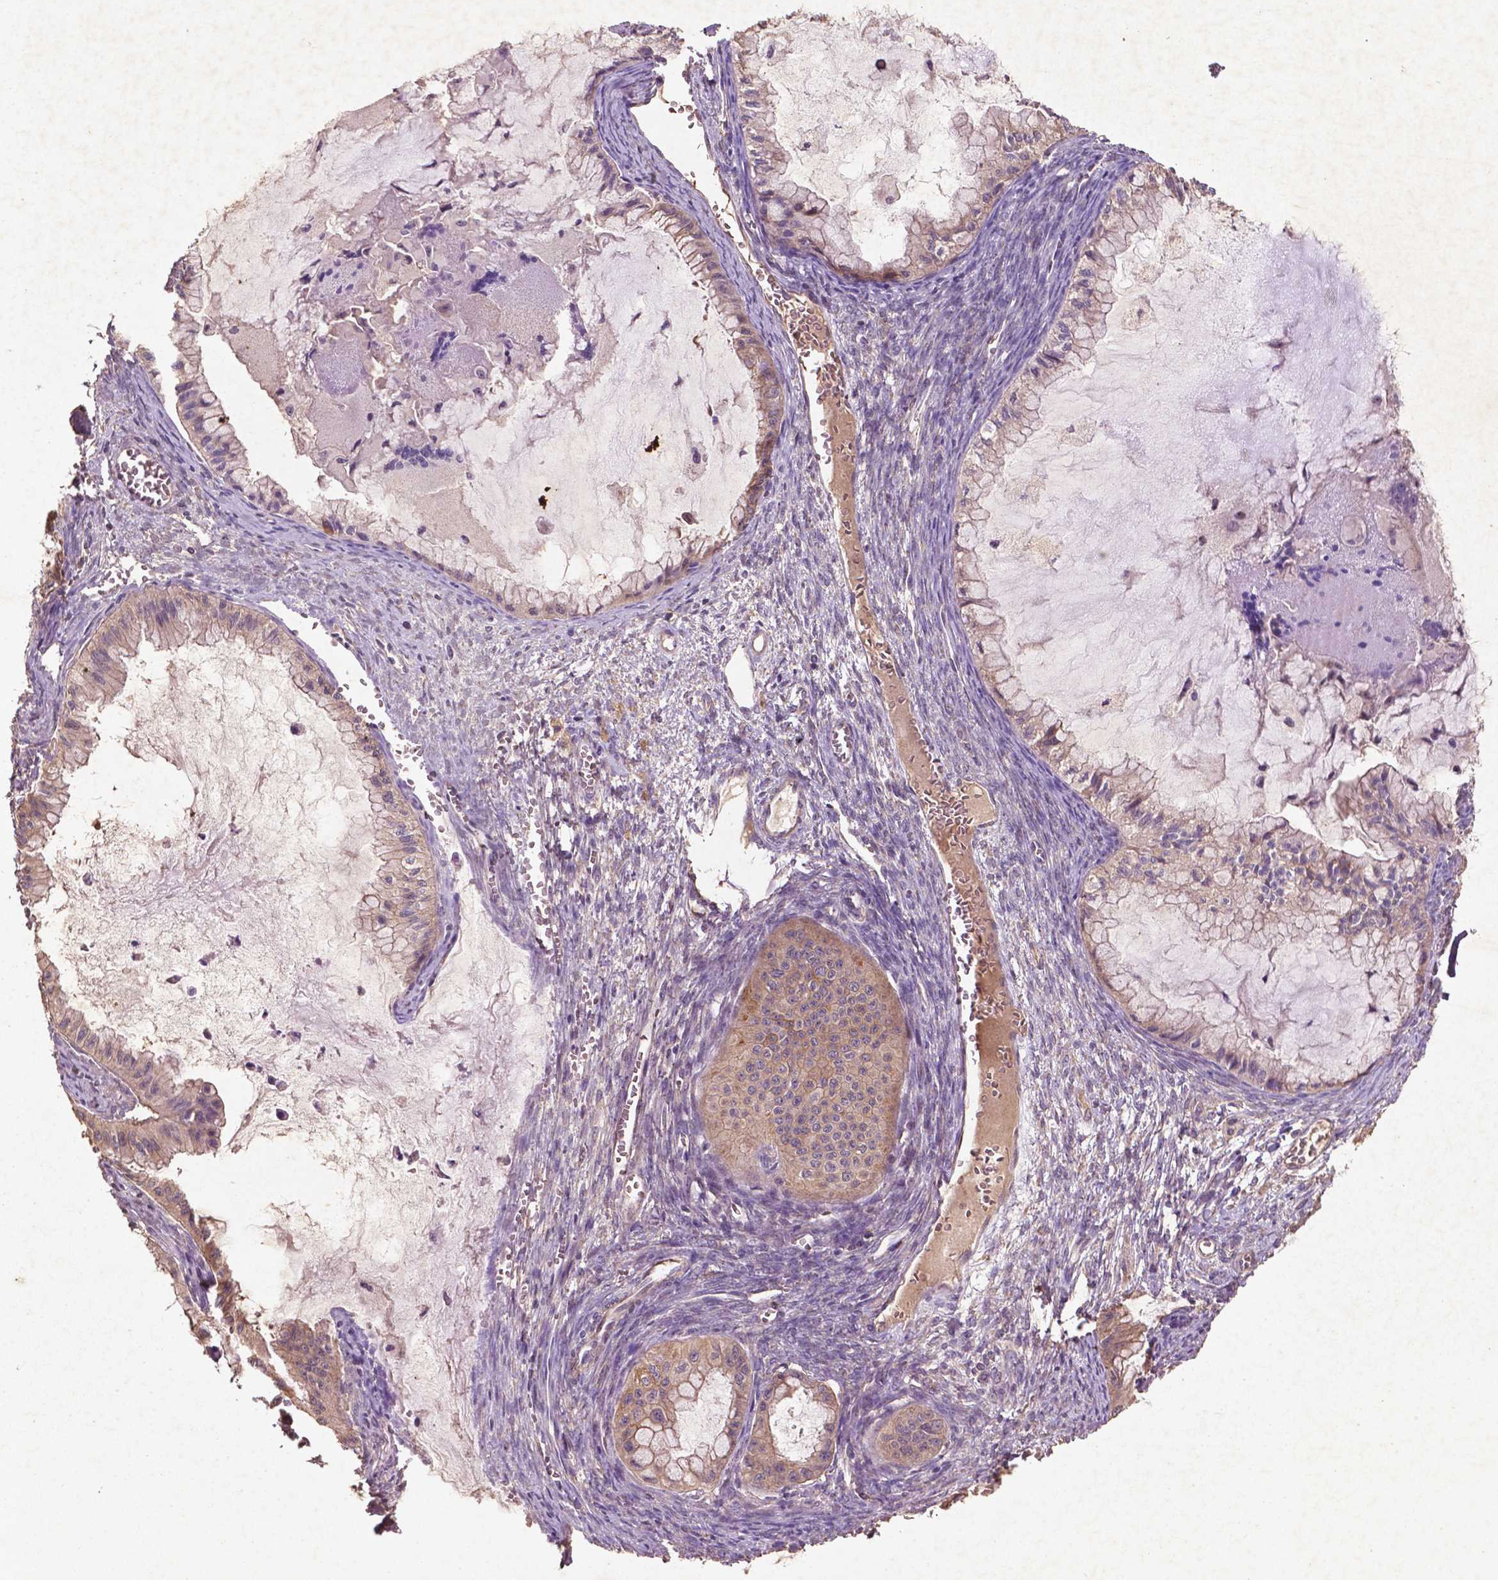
{"staining": {"intensity": "moderate", "quantity": ">75%", "location": "cytoplasmic/membranous"}, "tissue": "ovarian cancer", "cell_type": "Tumor cells", "image_type": "cancer", "snomed": [{"axis": "morphology", "description": "Cystadenocarcinoma, mucinous, NOS"}, {"axis": "topography", "description": "Ovary"}], "caption": "Ovarian cancer stained with a protein marker demonstrates moderate staining in tumor cells.", "gene": "COQ2", "patient": {"sex": "female", "age": 72}}